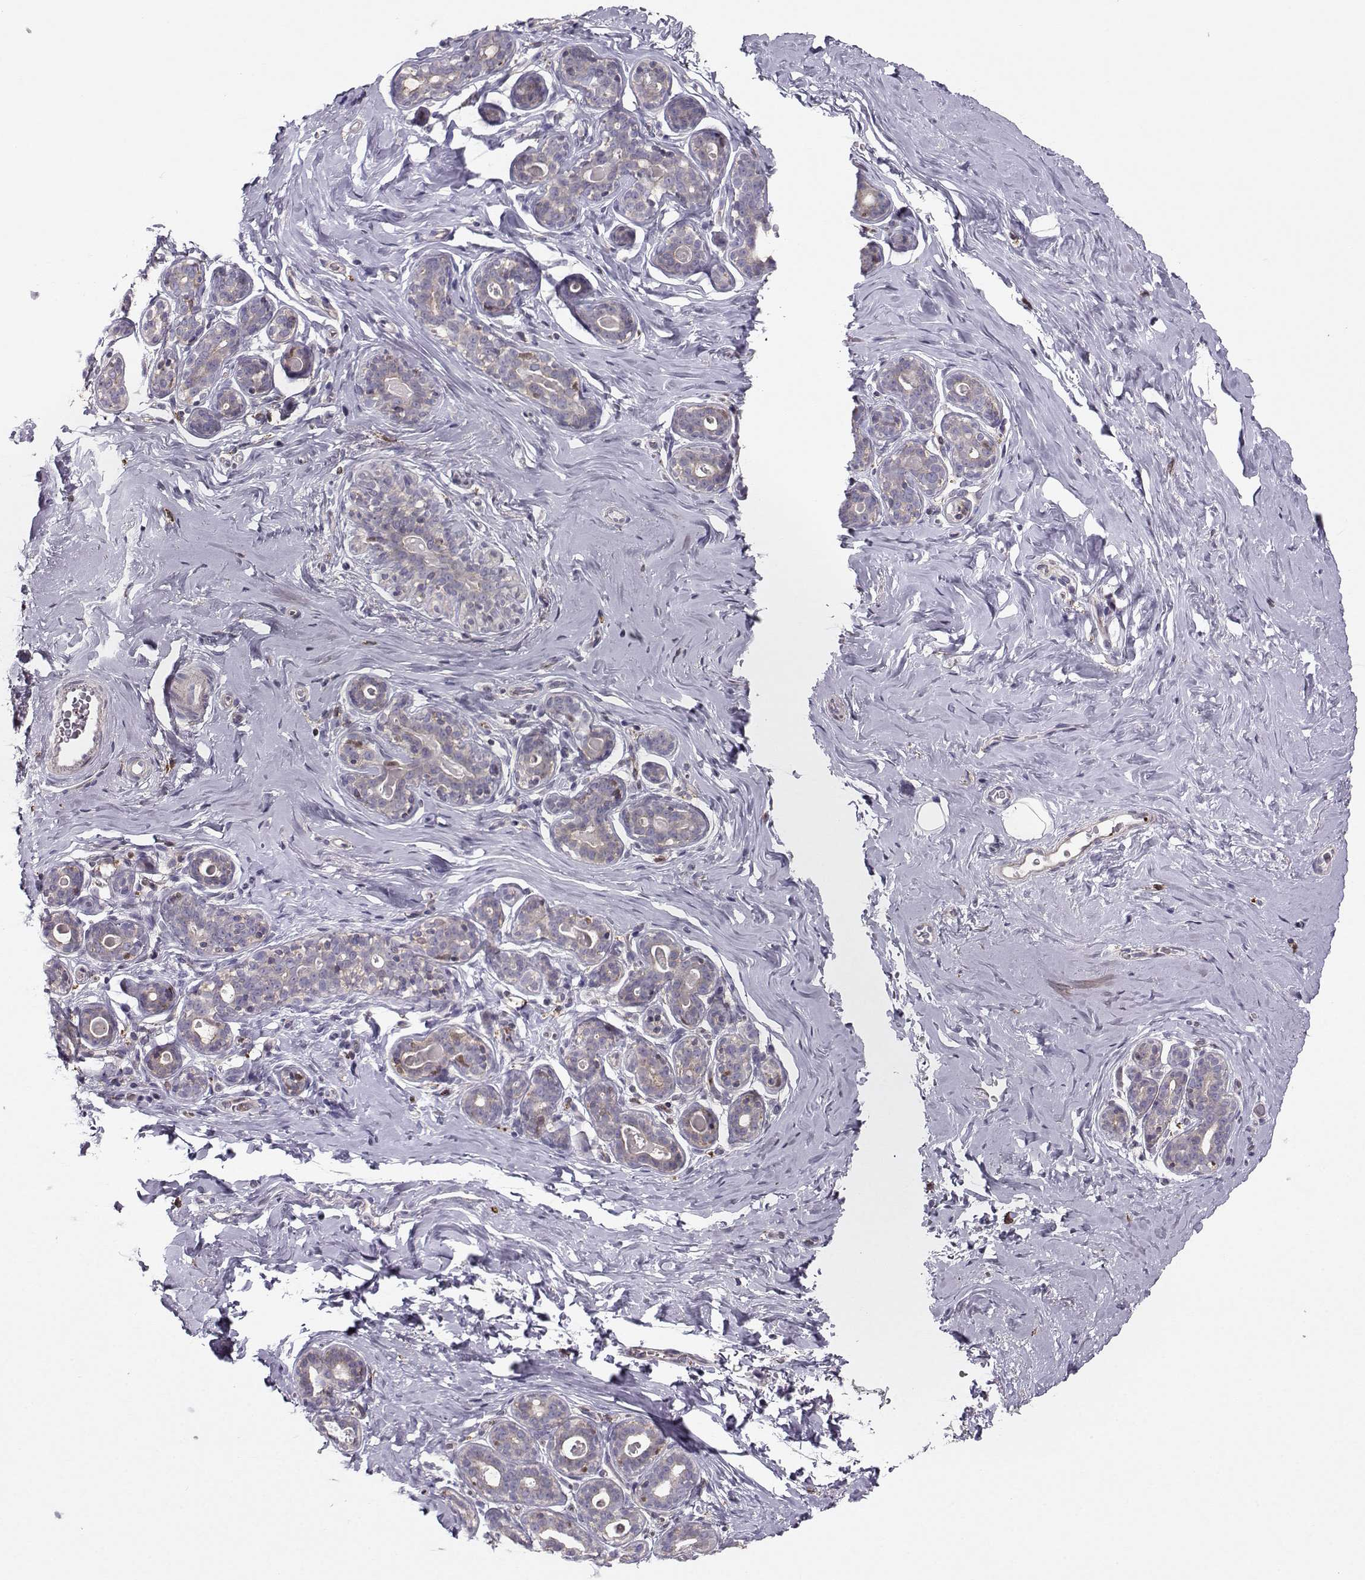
{"staining": {"intensity": "negative", "quantity": "none", "location": "none"}, "tissue": "breast", "cell_type": "Adipocytes", "image_type": "normal", "snomed": [{"axis": "morphology", "description": "Normal tissue, NOS"}, {"axis": "topography", "description": "Skin"}, {"axis": "topography", "description": "Breast"}], "caption": "IHC histopathology image of benign breast: breast stained with DAB demonstrates no significant protein staining in adipocytes.", "gene": "ASB16", "patient": {"sex": "female", "age": 43}}